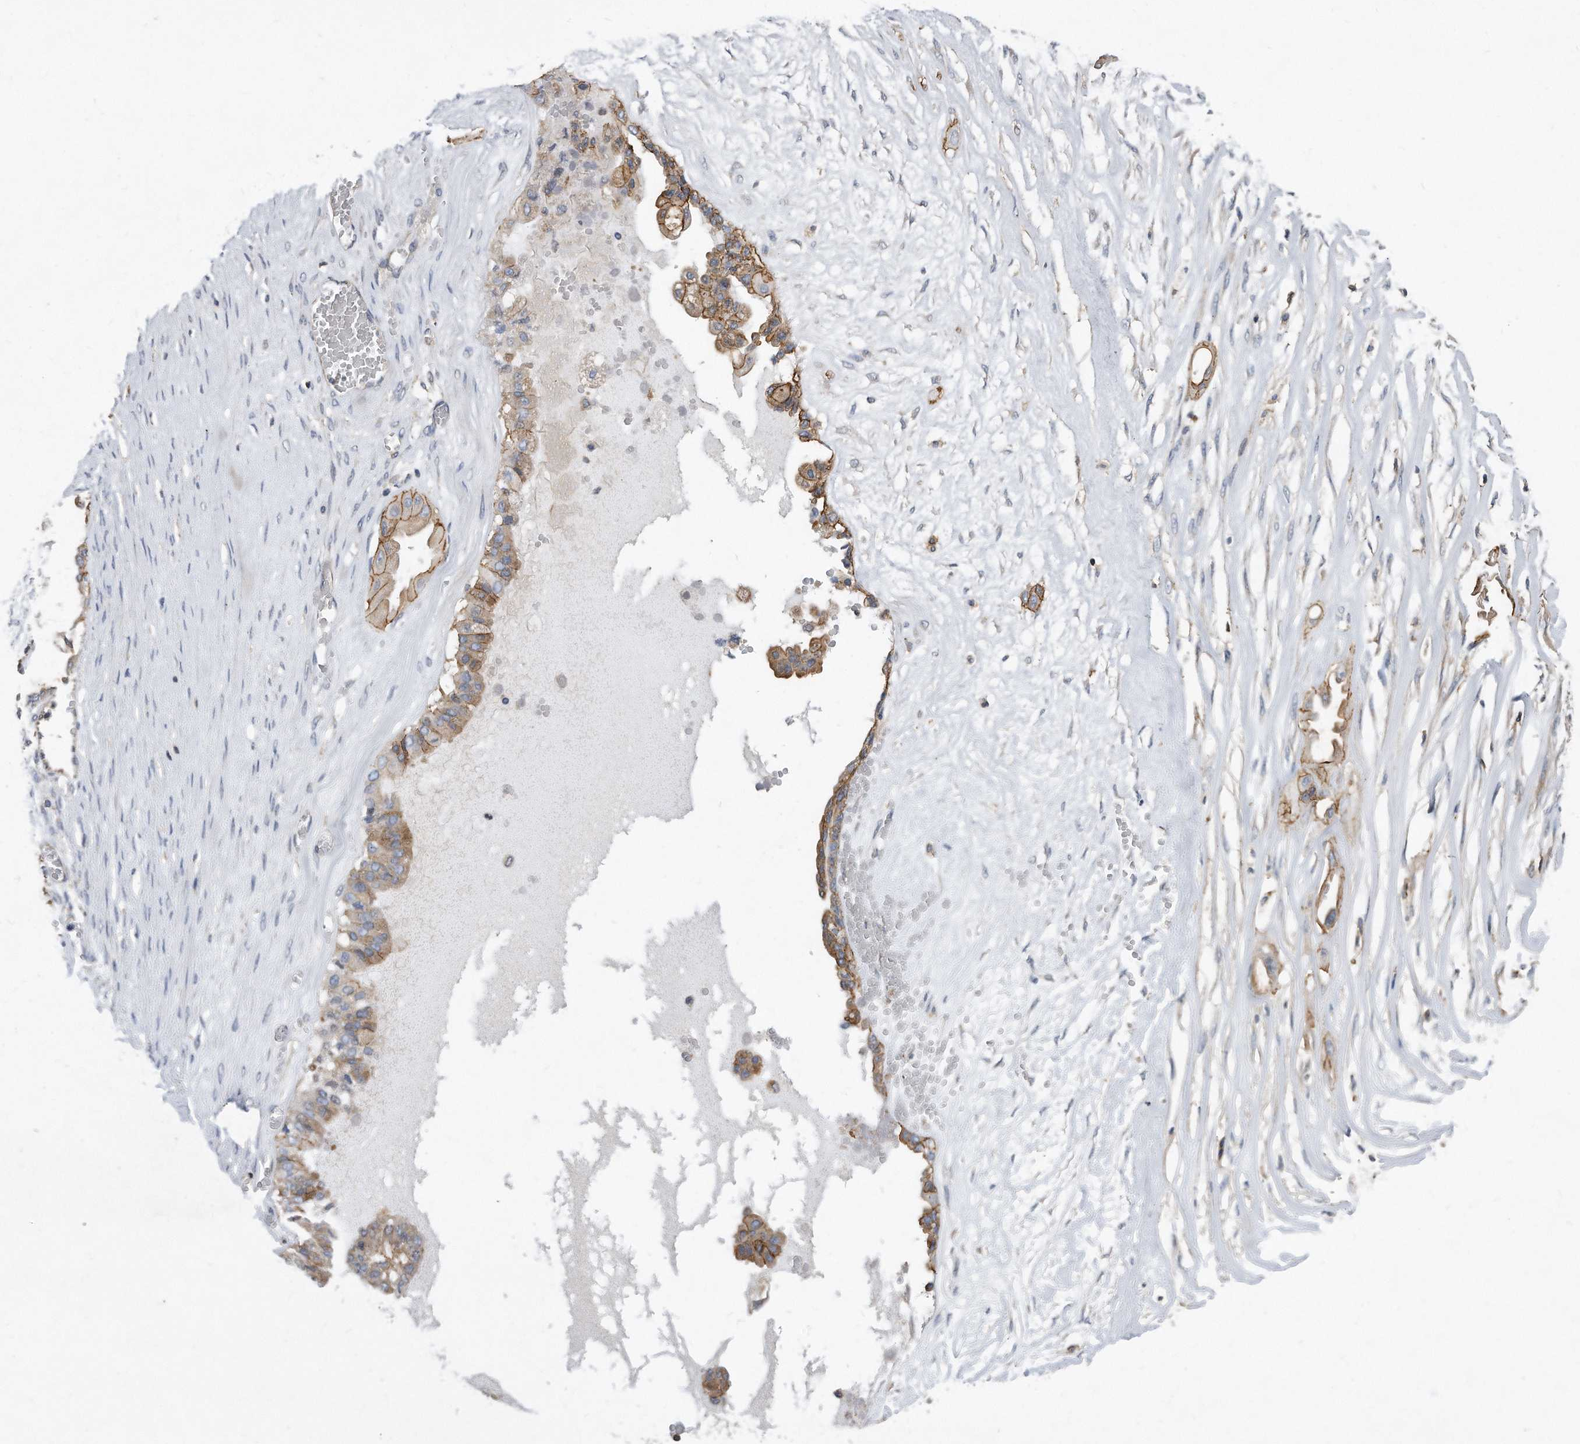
{"staining": {"intensity": "moderate", "quantity": ">75%", "location": "cytoplasmic/membranous"}, "tissue": "ovarian cancer", "cell_type": "Tumor cells", "image_type": "cancer", "snomed": [{"axis": "morphology", "description": "Carcinoma, NOS"}, {"axis": "morphology", "description": "Carcinoma, endometroid"}, {"axis": "topography", "description": "Ovary"}], "caption": "Immunohistochemical staining of human ovarian cancer reveals medium levels of moderate cytoplasmic/membranous staining in about >75% of tumor cells.", "gene": "ATG5", "patient": {"sex": "female", "age": 50}}